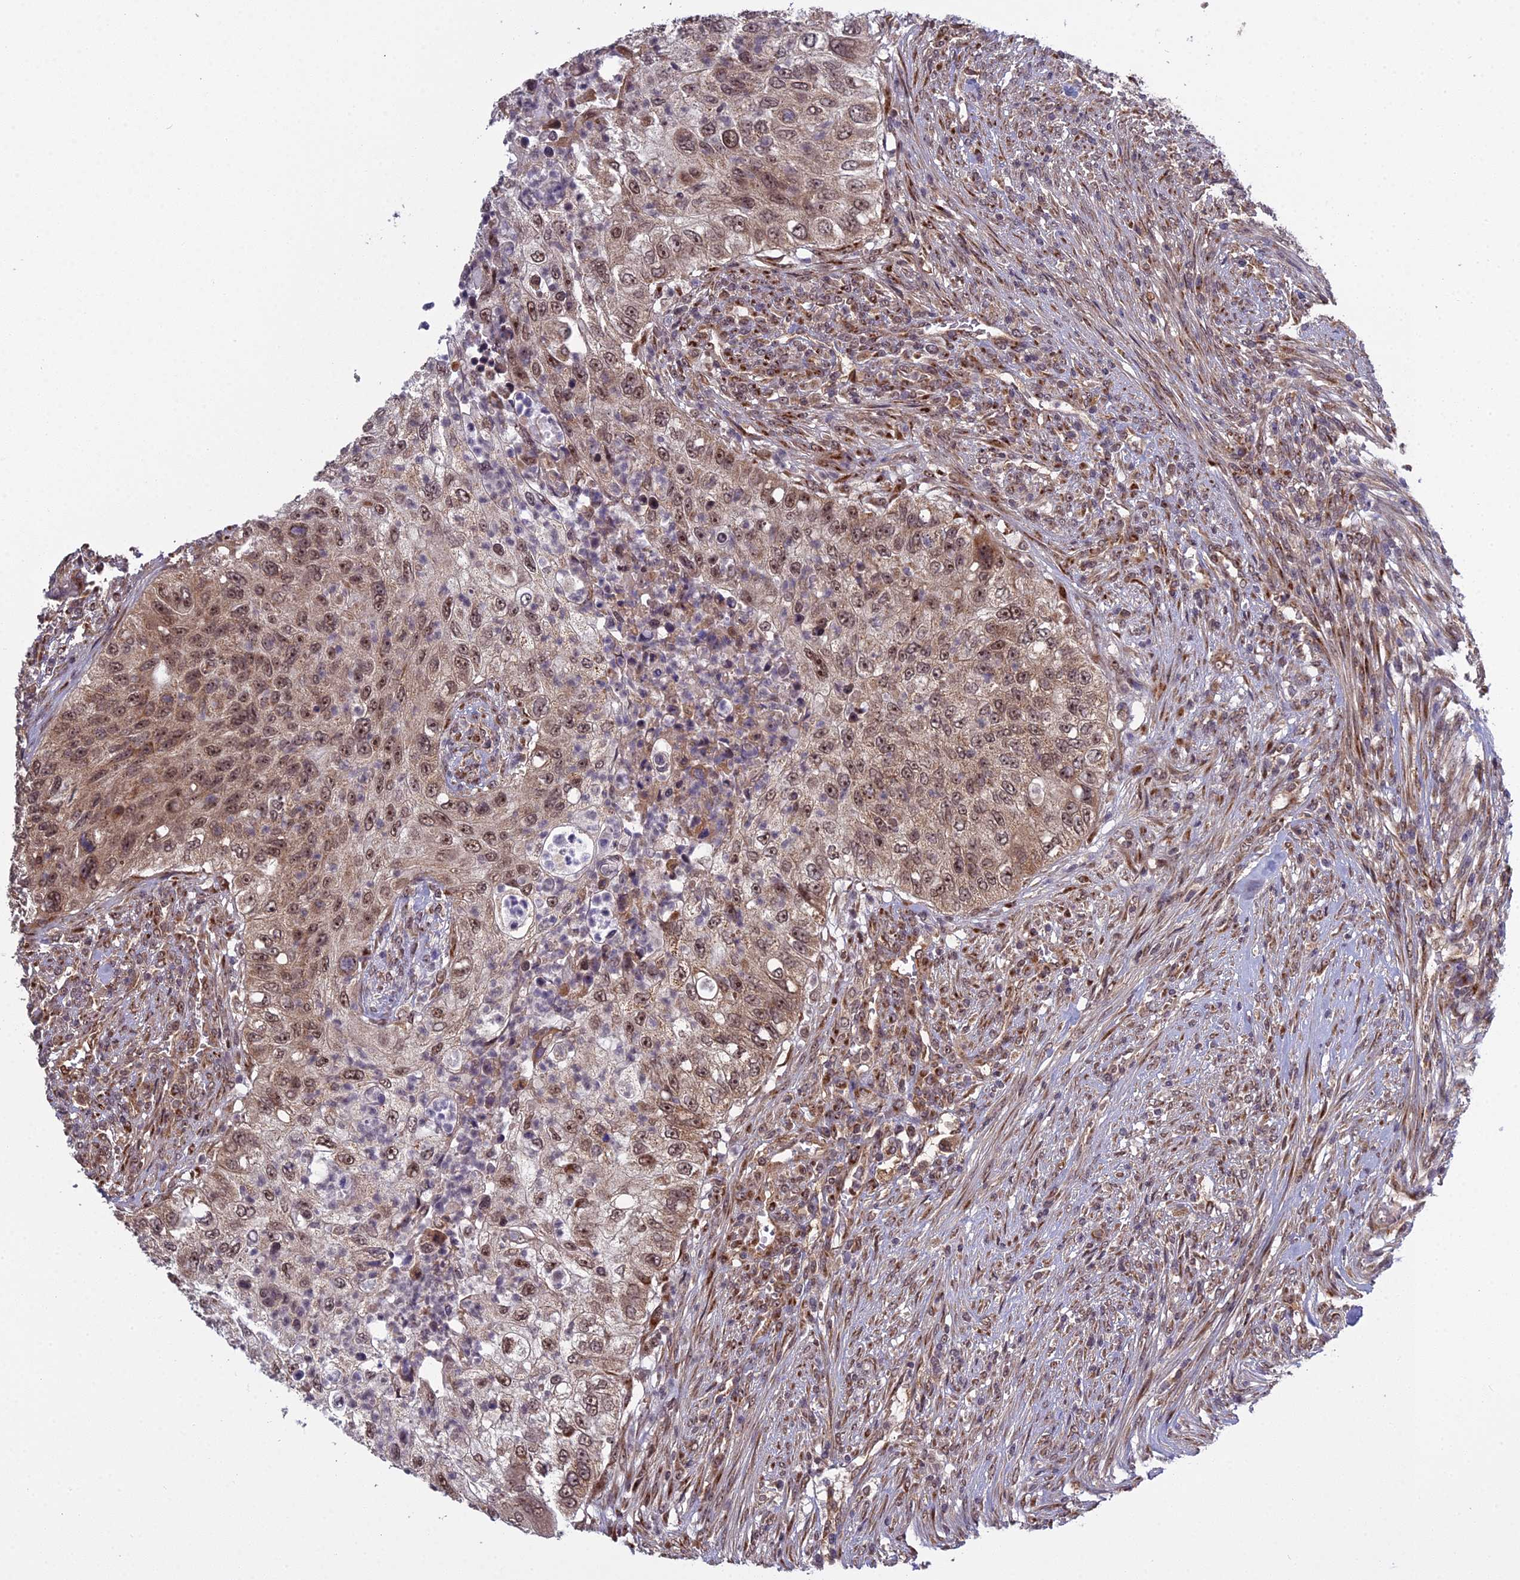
{"staining": {"intensity": "moderate", "quantity": ">75%", "location": "nuclear"}, "tissue": "urothelial cancer", "cell_type": "Tumor cells", "image_type": "cancer", "snomed": [{"axis": "morphology", "description": "Urothelial carcinoma, High grade"}, {"axis": "topography", "description": "Urinary bladder"}], "caption": "Immunohistochemical staining of urothelial cancer reveals medium levels of moderate nuclear protein positivity in approximately >75% of tumor cells. (DAB = brown stain, brightfield microscopy at high magnification).", "gene": "MEOX1", "patient": {"sex": "female", "age": 60}}